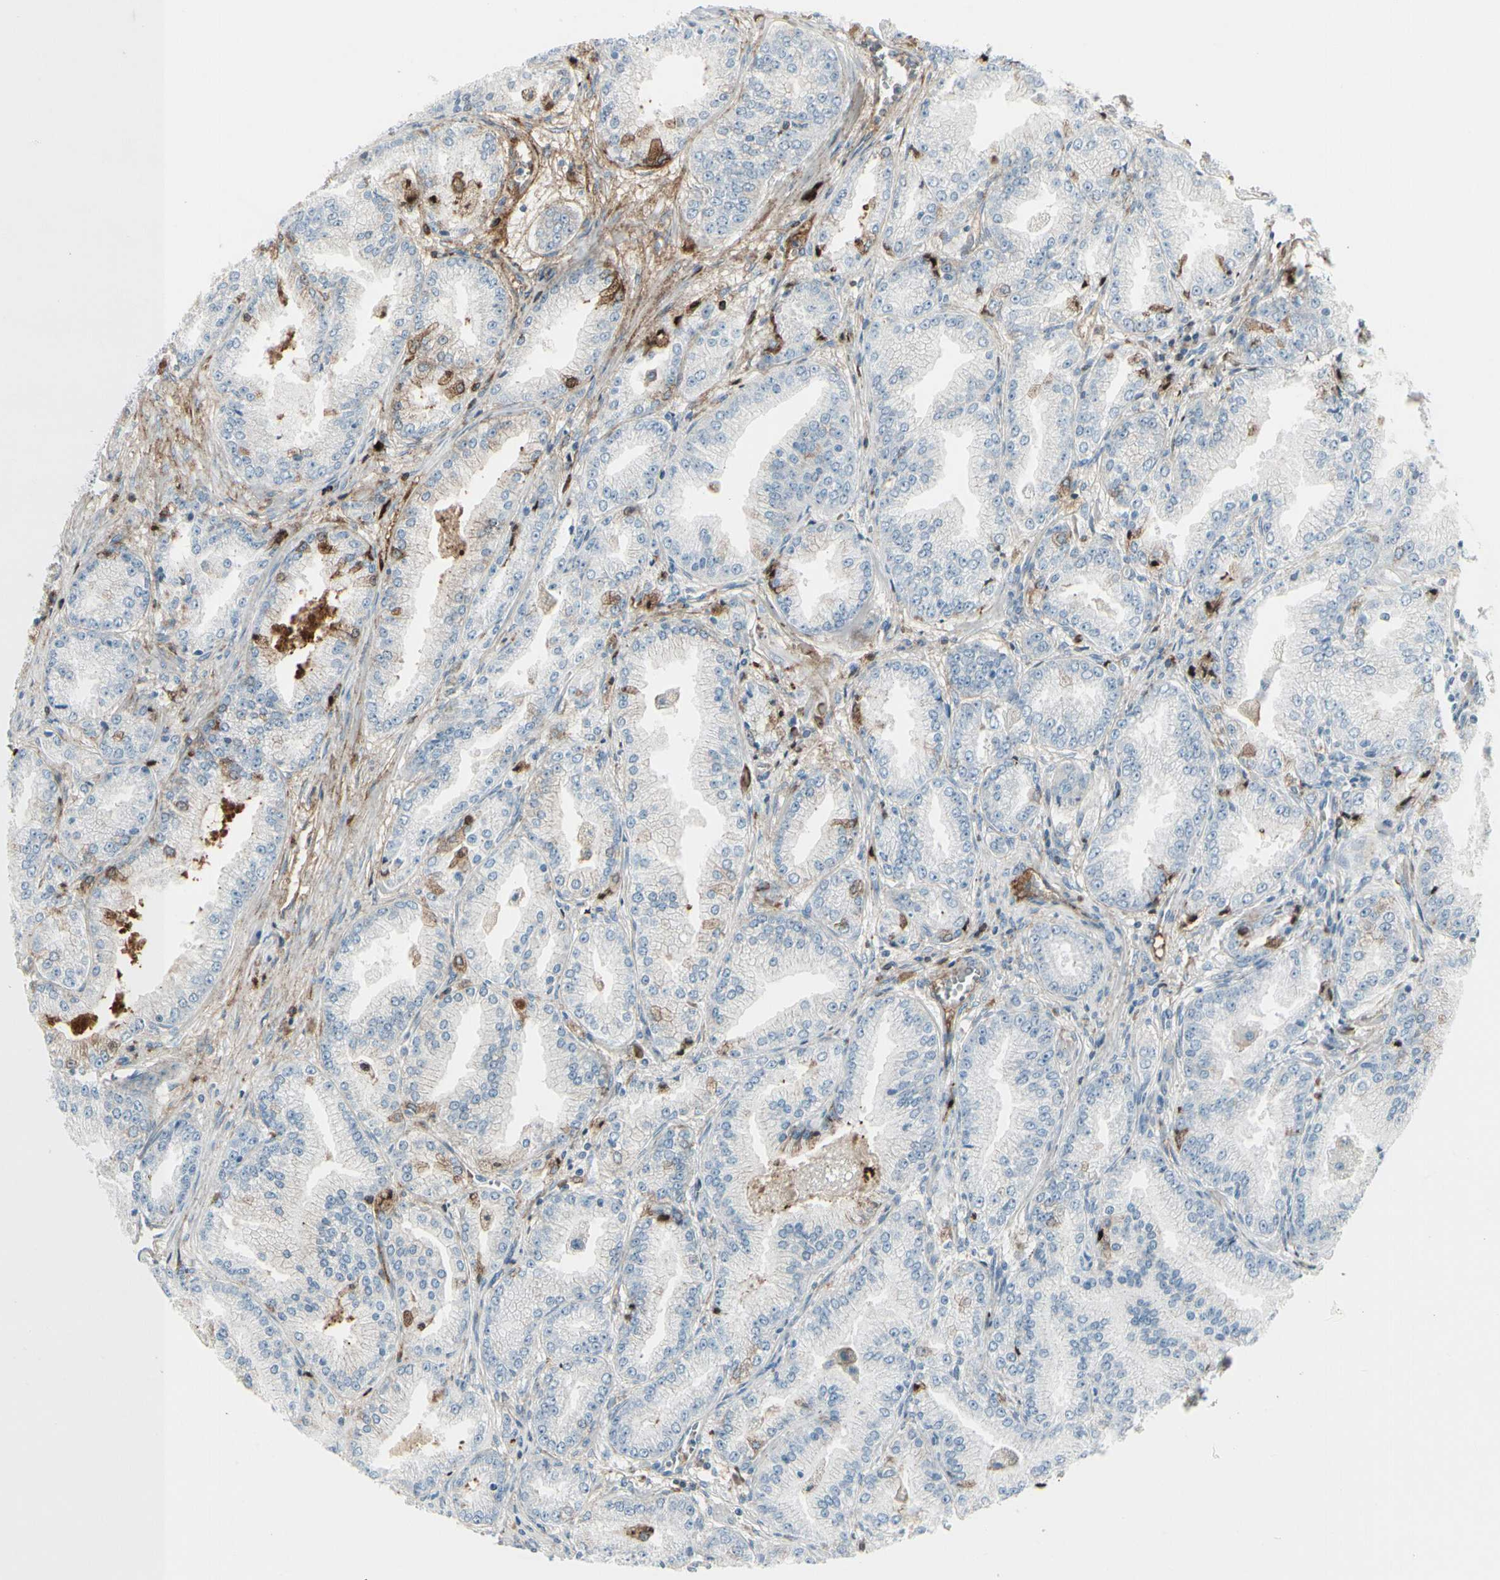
{"staining": {"intensity": "negative", "quantity": "none", "location": "none"}, "tissue": "prostate cancer", "cell_type": "Tumor cells", "image_type": "cancer", "snomed": [{"axis": "morphology", "description": "Adenocarcinoma, High grade"}, {"axis": "topography", "description": "Prostate"}], "caption": "Tumor cells show no significant staining in adenocarcinoma (high-grade) (prostate).", "gene": "IGHG1", "patient": {"sex": "male", "age": 61}}